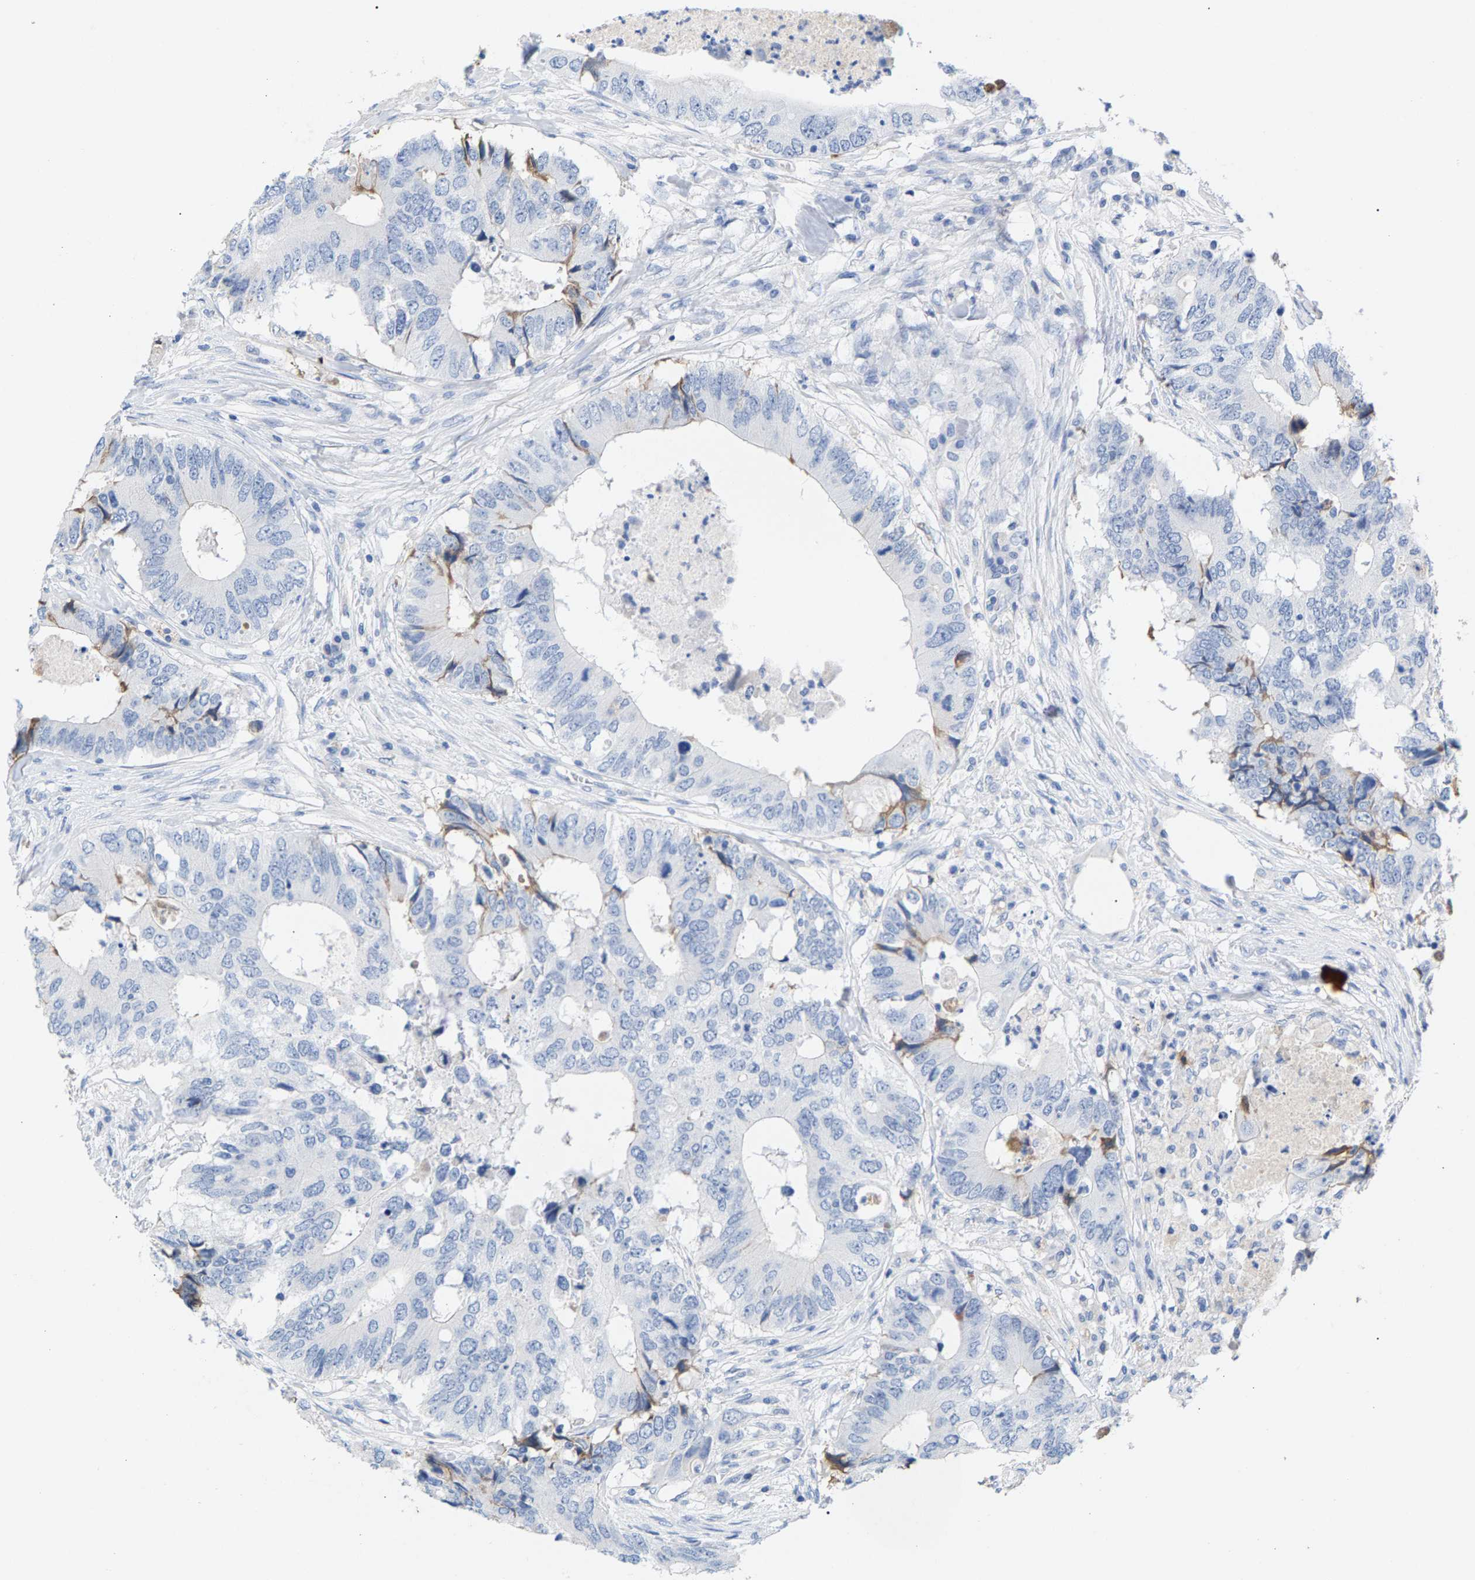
{"staining": {"intensity": "weak", "quantity": "<25%", "location": "cytoplasmic/membranous"}, "tissue": "colorectal cancer", "cell_type": "Tumor cells", "image_type": "cancer", "snomed": [{"axis": "morphology", "description": "Adenocarcinoma, NOS"}, {"axis": "topography", "description": "Colon"}], "caption": "Immunohistochemistry of human colorectal cancer exhibits no positivity in tumor cells.", "gene": "APOH", "patient": {"sex": "male", "age": 71}}